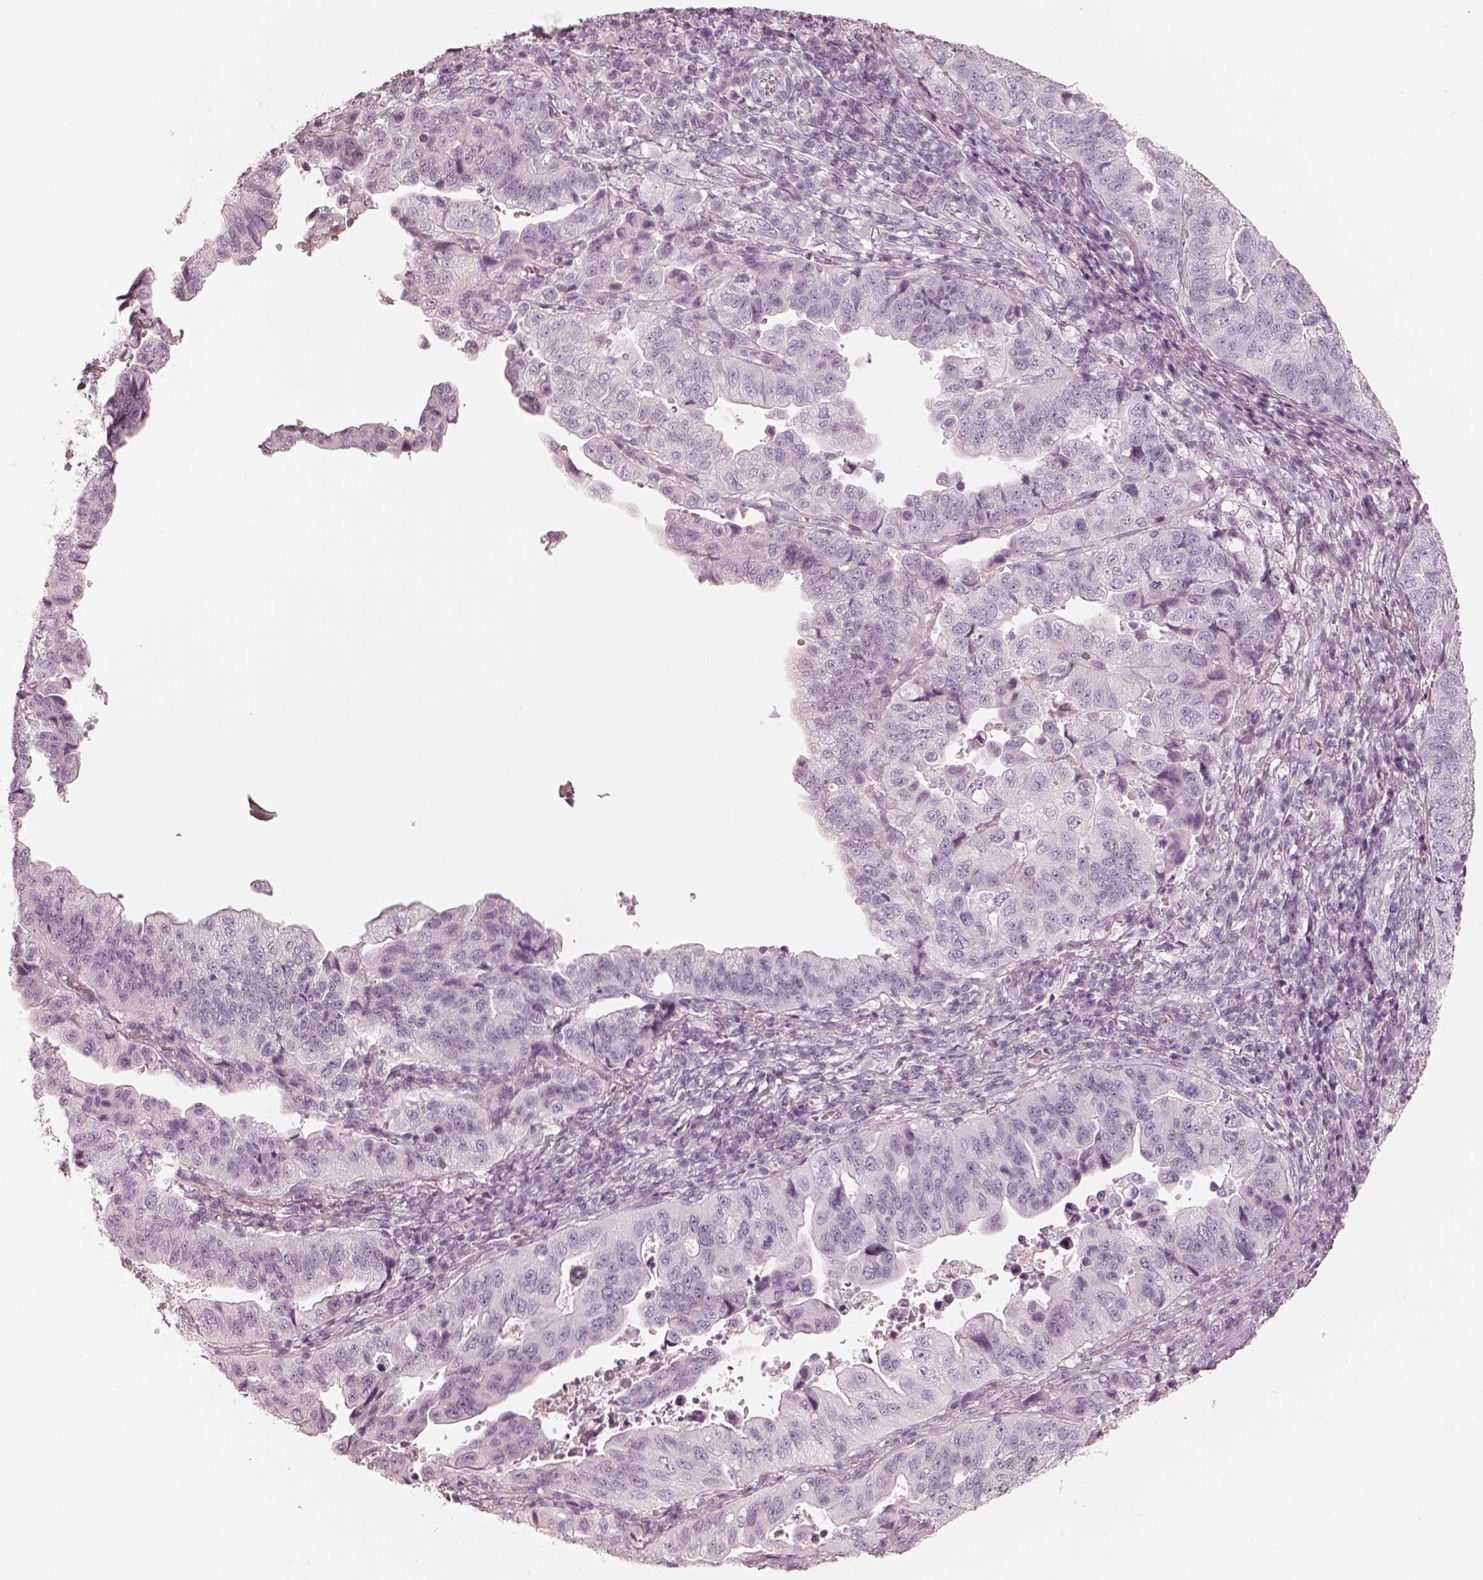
{"staining": {"intensity": "negative", "quantity": "none", "location": "none"}, "tissue": "stomach cancer", "cell_type": "Tumor cells", "image_type": "cancer", "snomed": [{"axis": "morphology", "description": "Adenocarcinoma, NOS"}, {"axis": "topography", "description": "Stomach, upper"}], "caption": "There is no significant positivity in tumor cells of stomach adenocarcinoma.", "gene": "KRT82", "patient": {"sex": "female", "age": 67}}